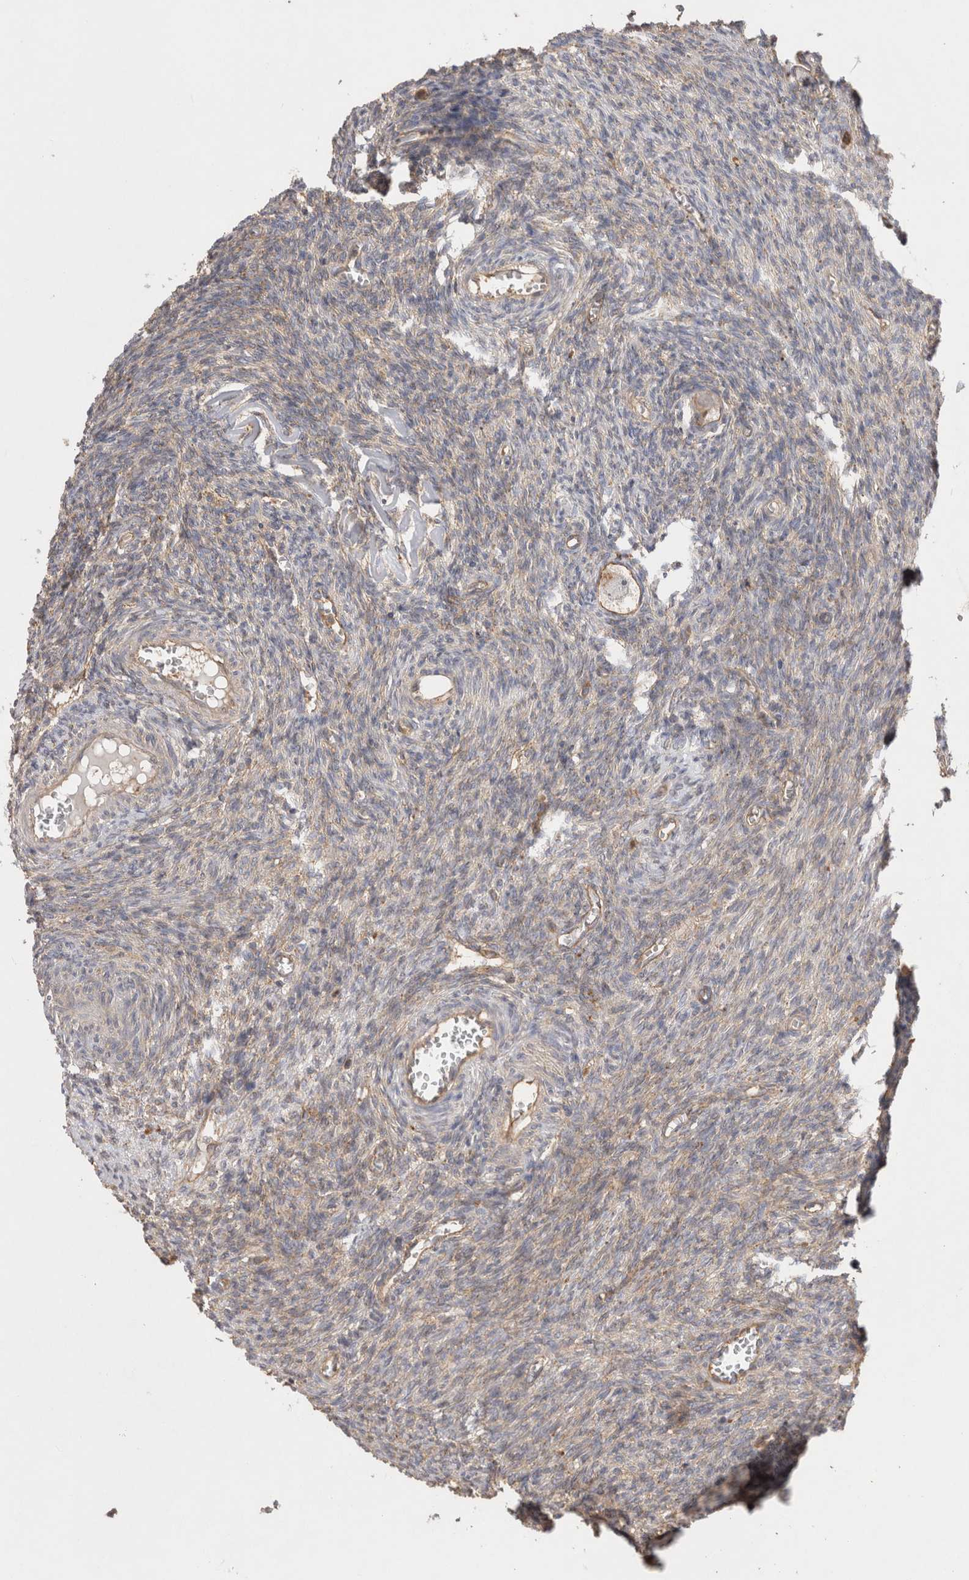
{"staining": {"intensity": "weak", "quantity": ">75%", "location": "cytoplasmic/membranous"}, "tissue": "ovary", "cell_type": "Follicle cells", "image_type": "normal", "snomed": [{"axis": "morphology", "description": "Normal tissue, NOS"}, {"axis": "topography", "description": "Ovary"}], "caption": "Brown immunohistochemical staining in unremarkable ovary shows weak cytoplasmic/membranous expression in approximately >75% of follicle cells. (Brightfield microscopy of DAB IHC at high magnification).", "gene": "CHMP6", "patient": {"sex": "female", "age": 27}}